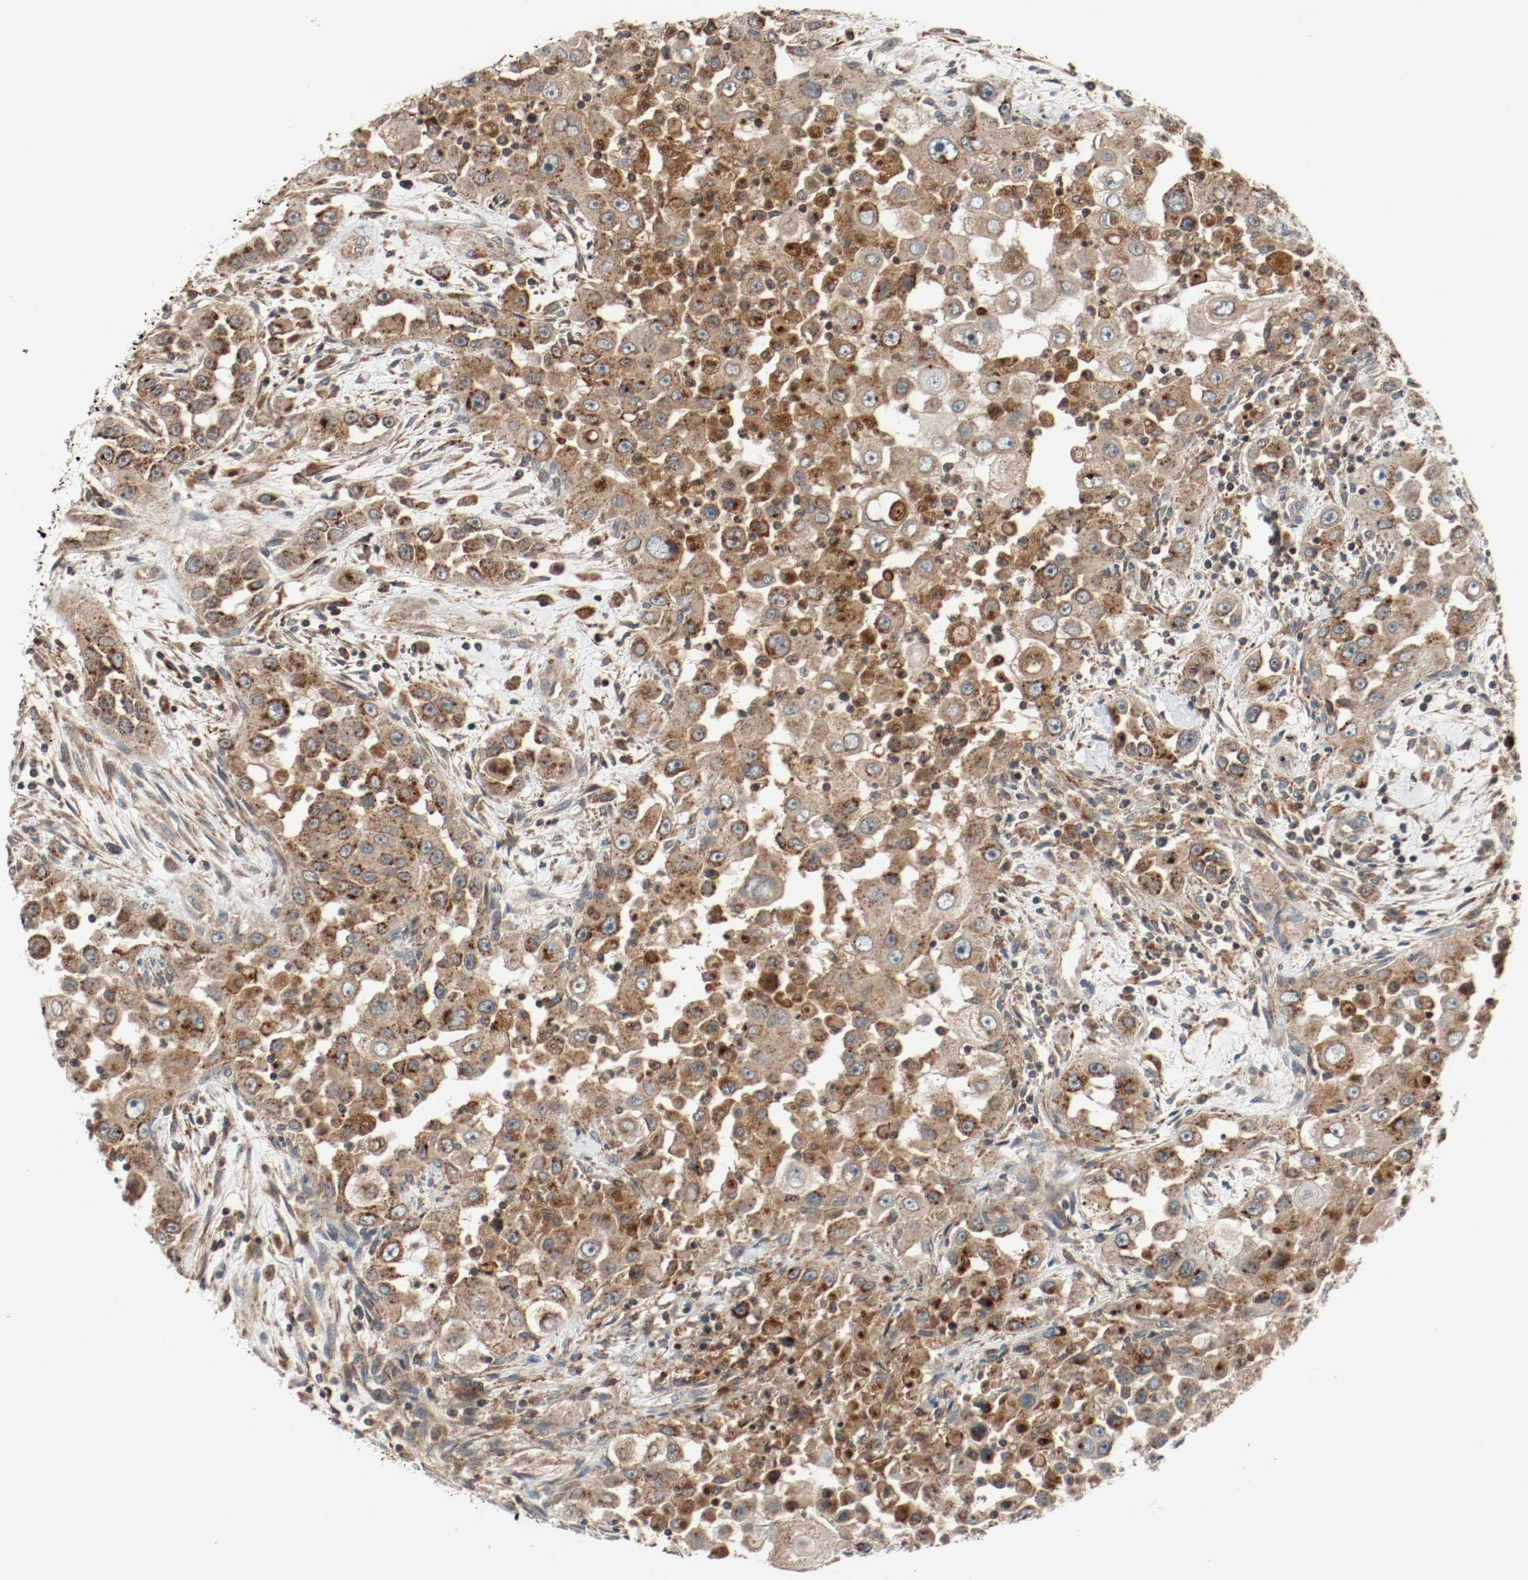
{"staining": {"intensity": "moderate", "quantity": ">75%", "location": "cytoplasmic/membranous"}, "tissue": "head and neck cancer", "cell_type": "Tumor cells", "image_type": "cancer", "snomed": [{"axis": "morphology", "description": "Carcinoma, NOS"}, {"axis": "topography", "description": "Head-Neck"}], "caption": "Brown immunohistochemical staining in human carcinoma (head and neck) reveals moderate cytoplasmic/membranous staining in about >75% of tumor cells. The protein is stained brown, and the nuclei are stained in blue (DAB IHC with brightfield microscopy, high magnification).", "gene": "LAMP2", "patient": {"sex": "male", "age": 87}}